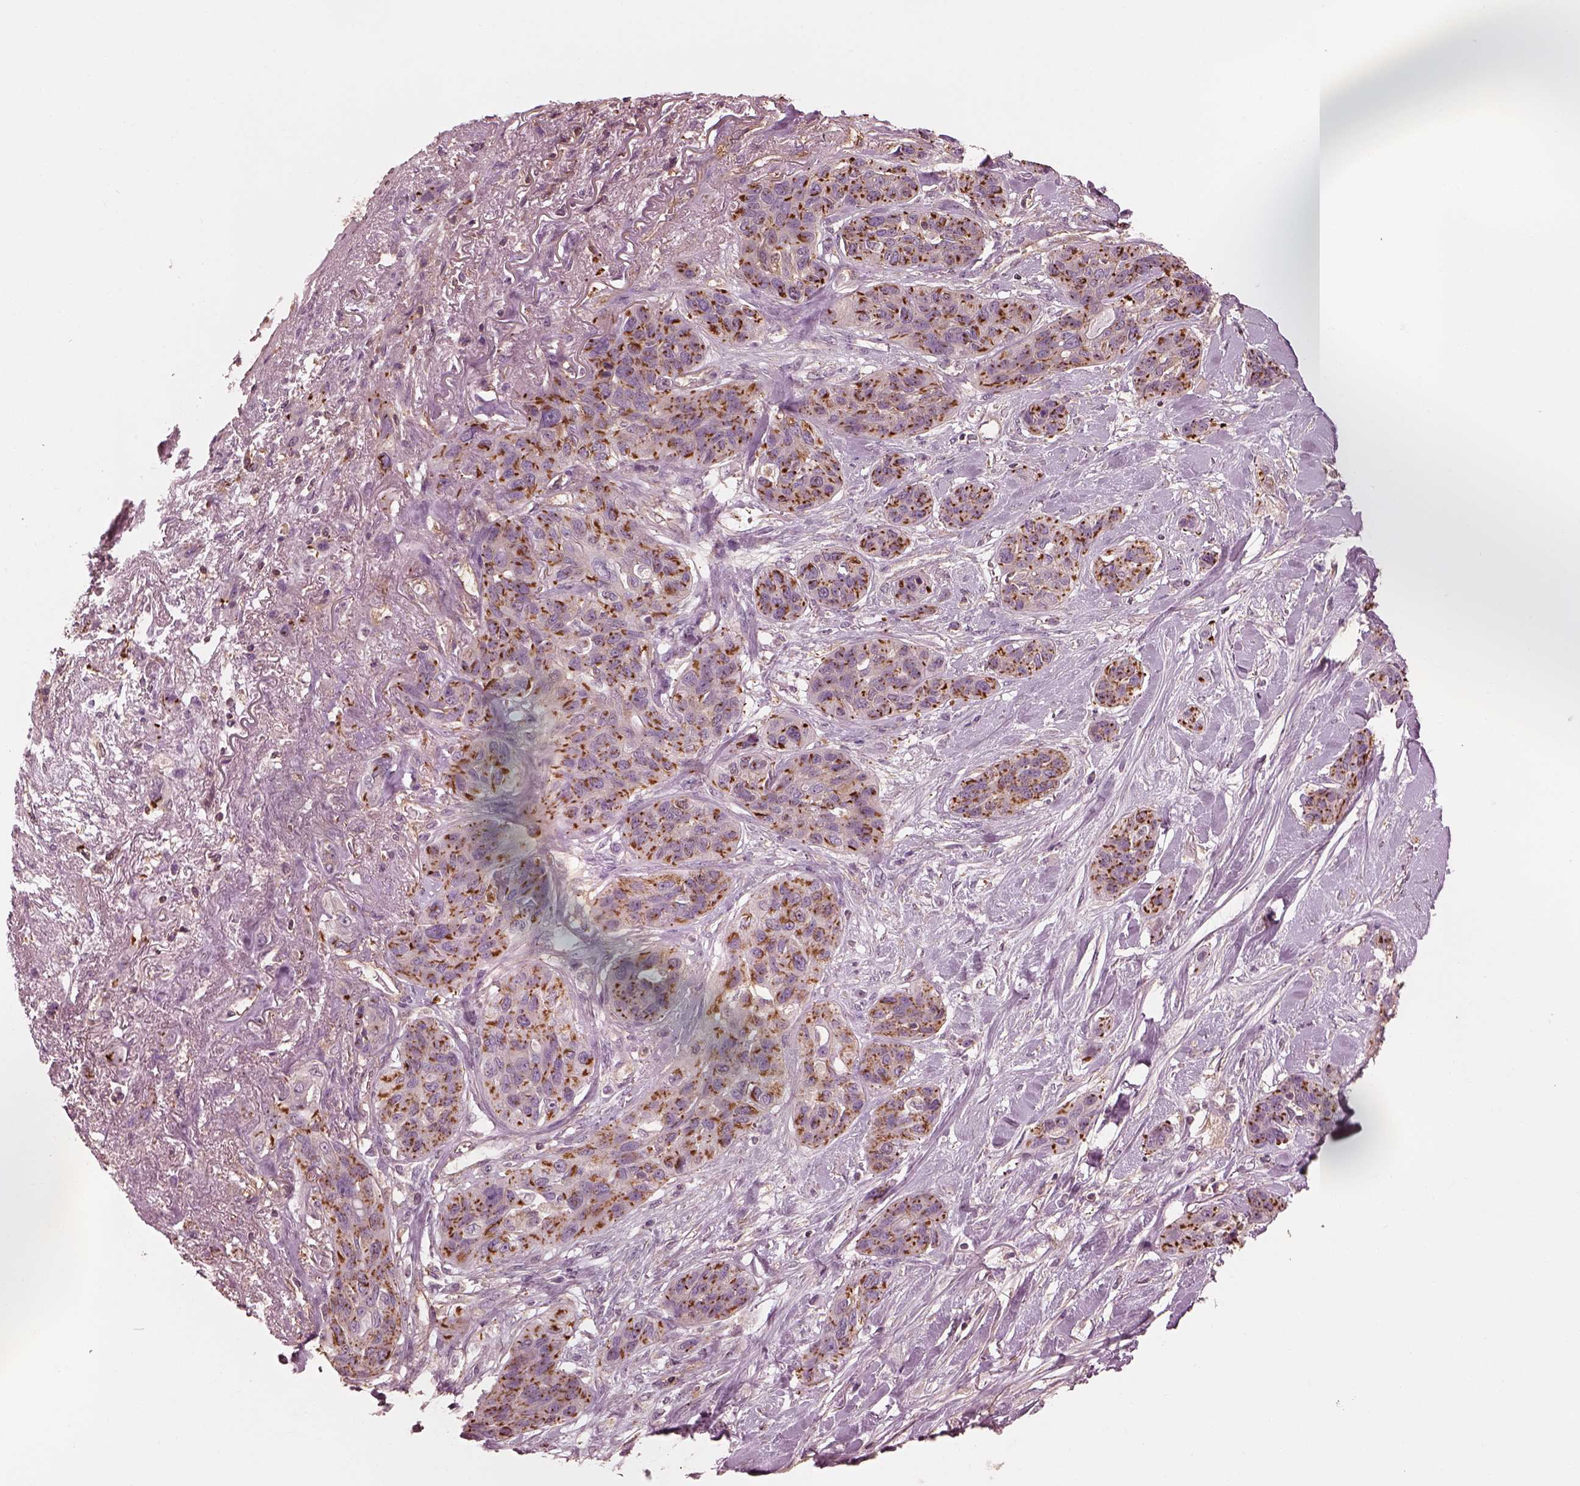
{"staining": {"intensity": "strong", "quantity": ">75%", "location": "cytoplasmic/membranous"}, "tissue": "lung cancer", "cell_type": "Tumor cells", "image_type": "cancer", "snomed": [{"axis": "morphology", "description": "Squamous cell carcinoma, NOS"}, {"axis": "topography", "description": "Lung"}], "caption": "Immunohistochemical staining of squamous cell carcinoma (lung) demonstrates high levels of strong cytoplasmic/membranous staining in approximately >75% of tumor cells. The staining was performed using DAB (3,3'-diaminobenzidine), with brown indicating positive protein expression. Nuclei are stained blue with hematoxylin.", "gene": "STK33", "patient": {"sex": "female", "age": 70}}